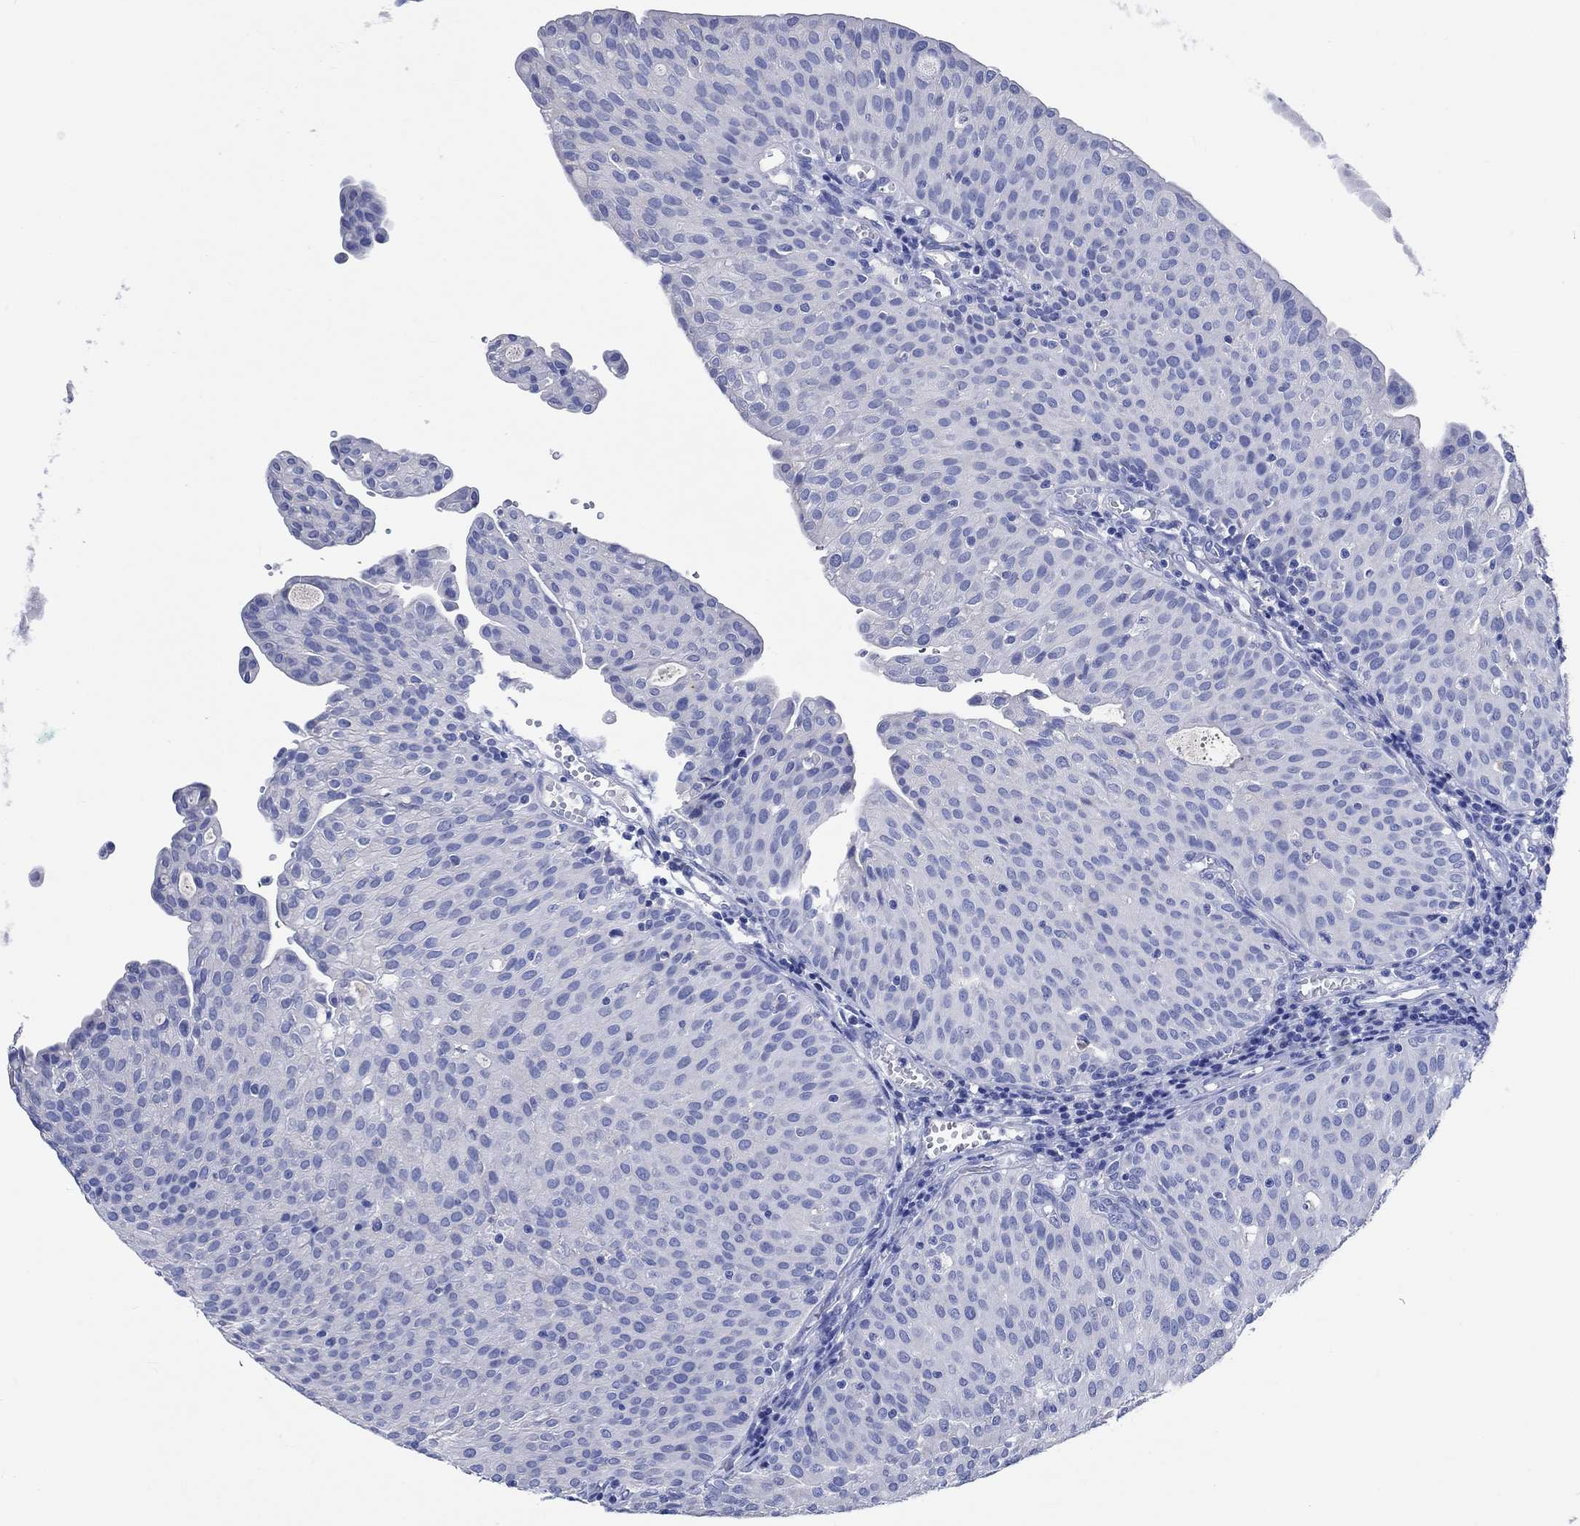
{"staining": {"intensity": "negative", "quantity": "none", "location": "none"}, "tissue": "urothelial cancer", "cell_type": "Tumor cells", "image_type": "cancer", "snomed": [{"axis": "morphology", "description": "Urothelial carcinoma, Low grade"}, {"axis": "topography", "description": "Urinary bladder"}], "caption": "IHC histopathology image of urothelial carcinoma (low-grade) stained for a protein (brown), which demonstrates no expression in tumor cells.", "gene": "SHISA4", "patient": {"sex": "male", "age": 54}}